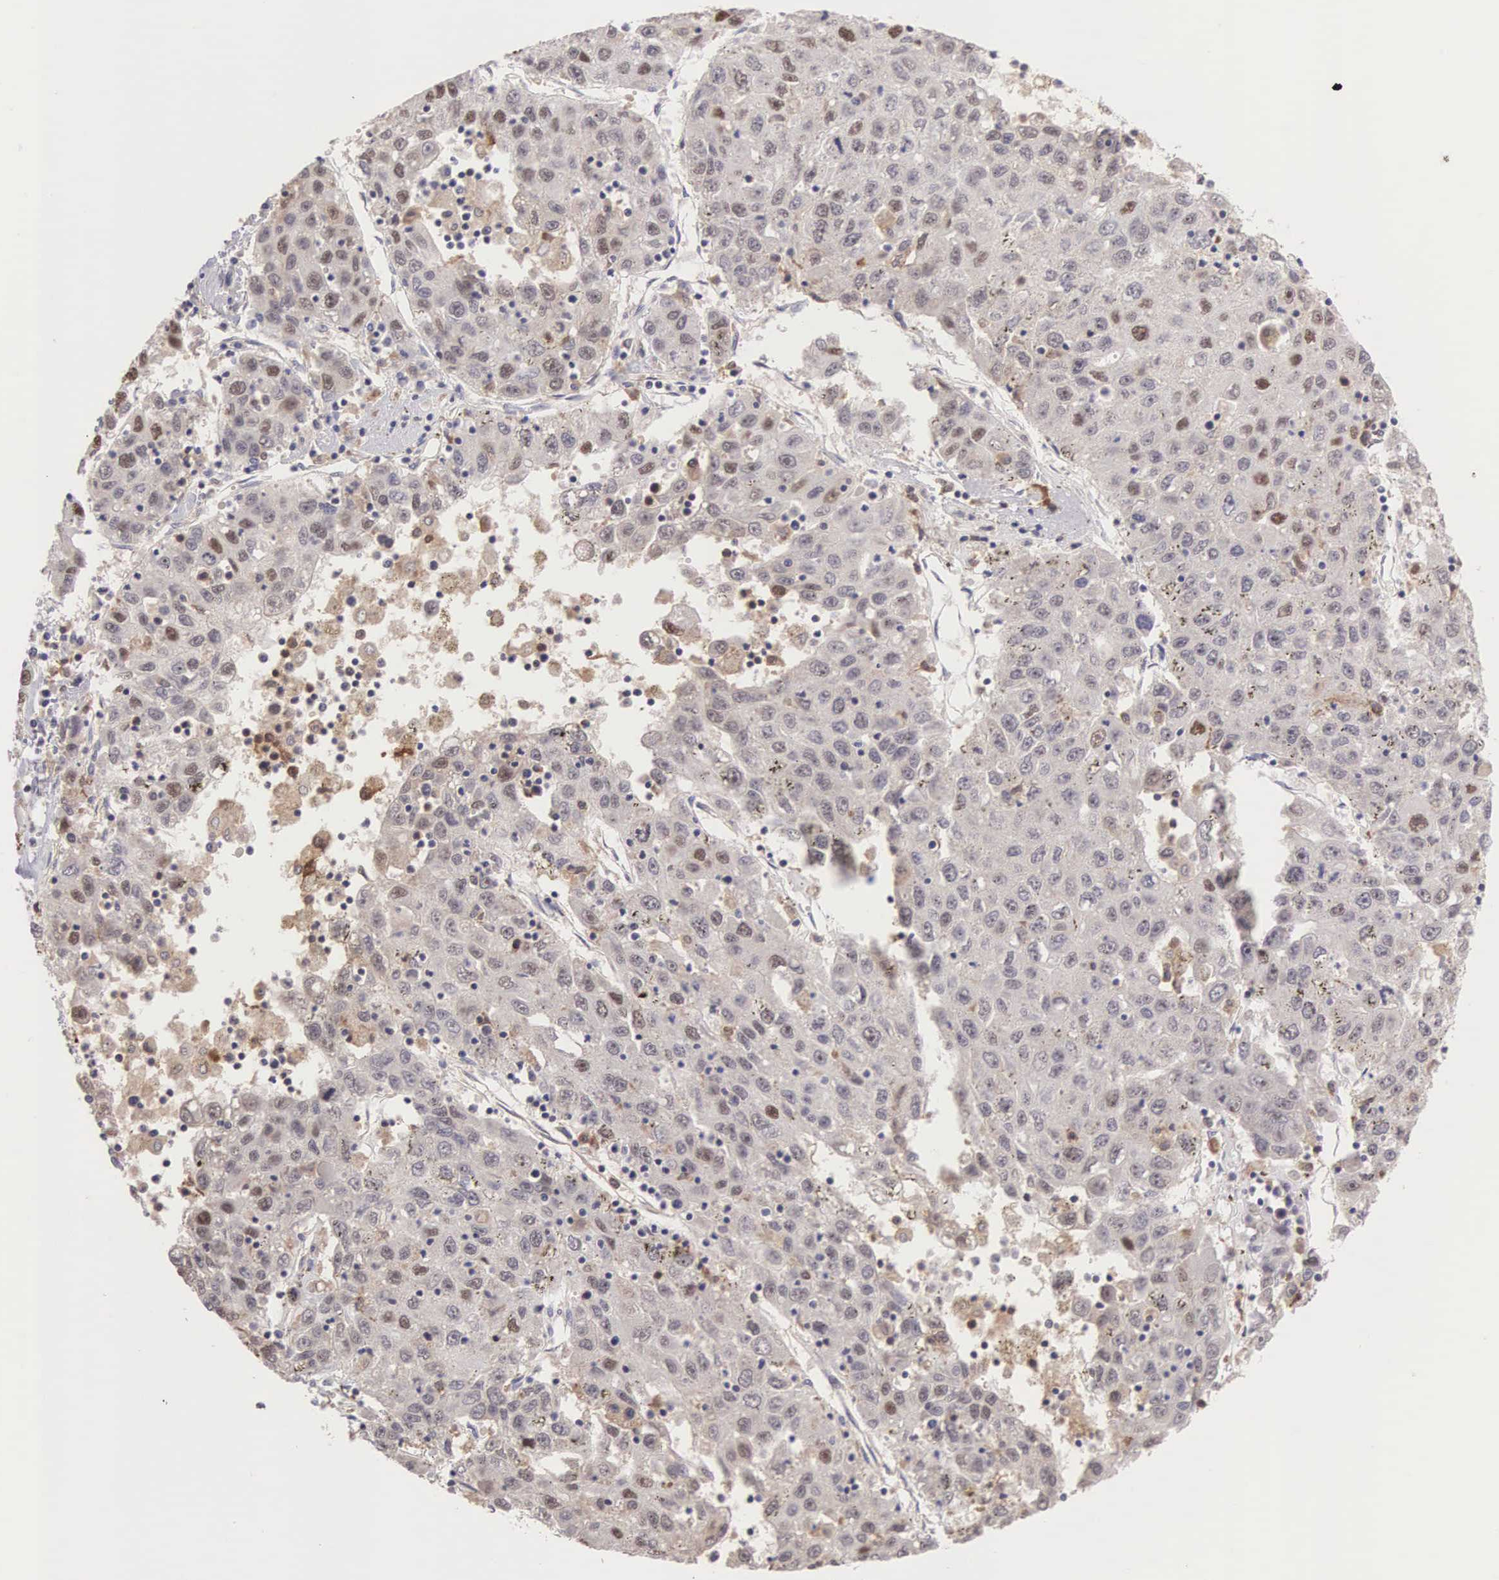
{"staining": {"intensity": "weak", "quantity": "<25%", "location": "nuclear"}, "tissue": "liver cancer", "cell_type": "Tumor cells", "image_type": "cancer", "snomed": [{"axis": "morphology", "description": "Carcinoma, Hepatocellular, NOS"}, {"axis": "topography", "description": "Liver"}], "caption": "DAB immunohistochemical staining of human liver cancer shows no significant positivity in tumor cells. (DAB IHC visualized using brightfield microscopy, high magnification).", "gene": "GRK3", "patient": {"sex": "male", "age": 49}}